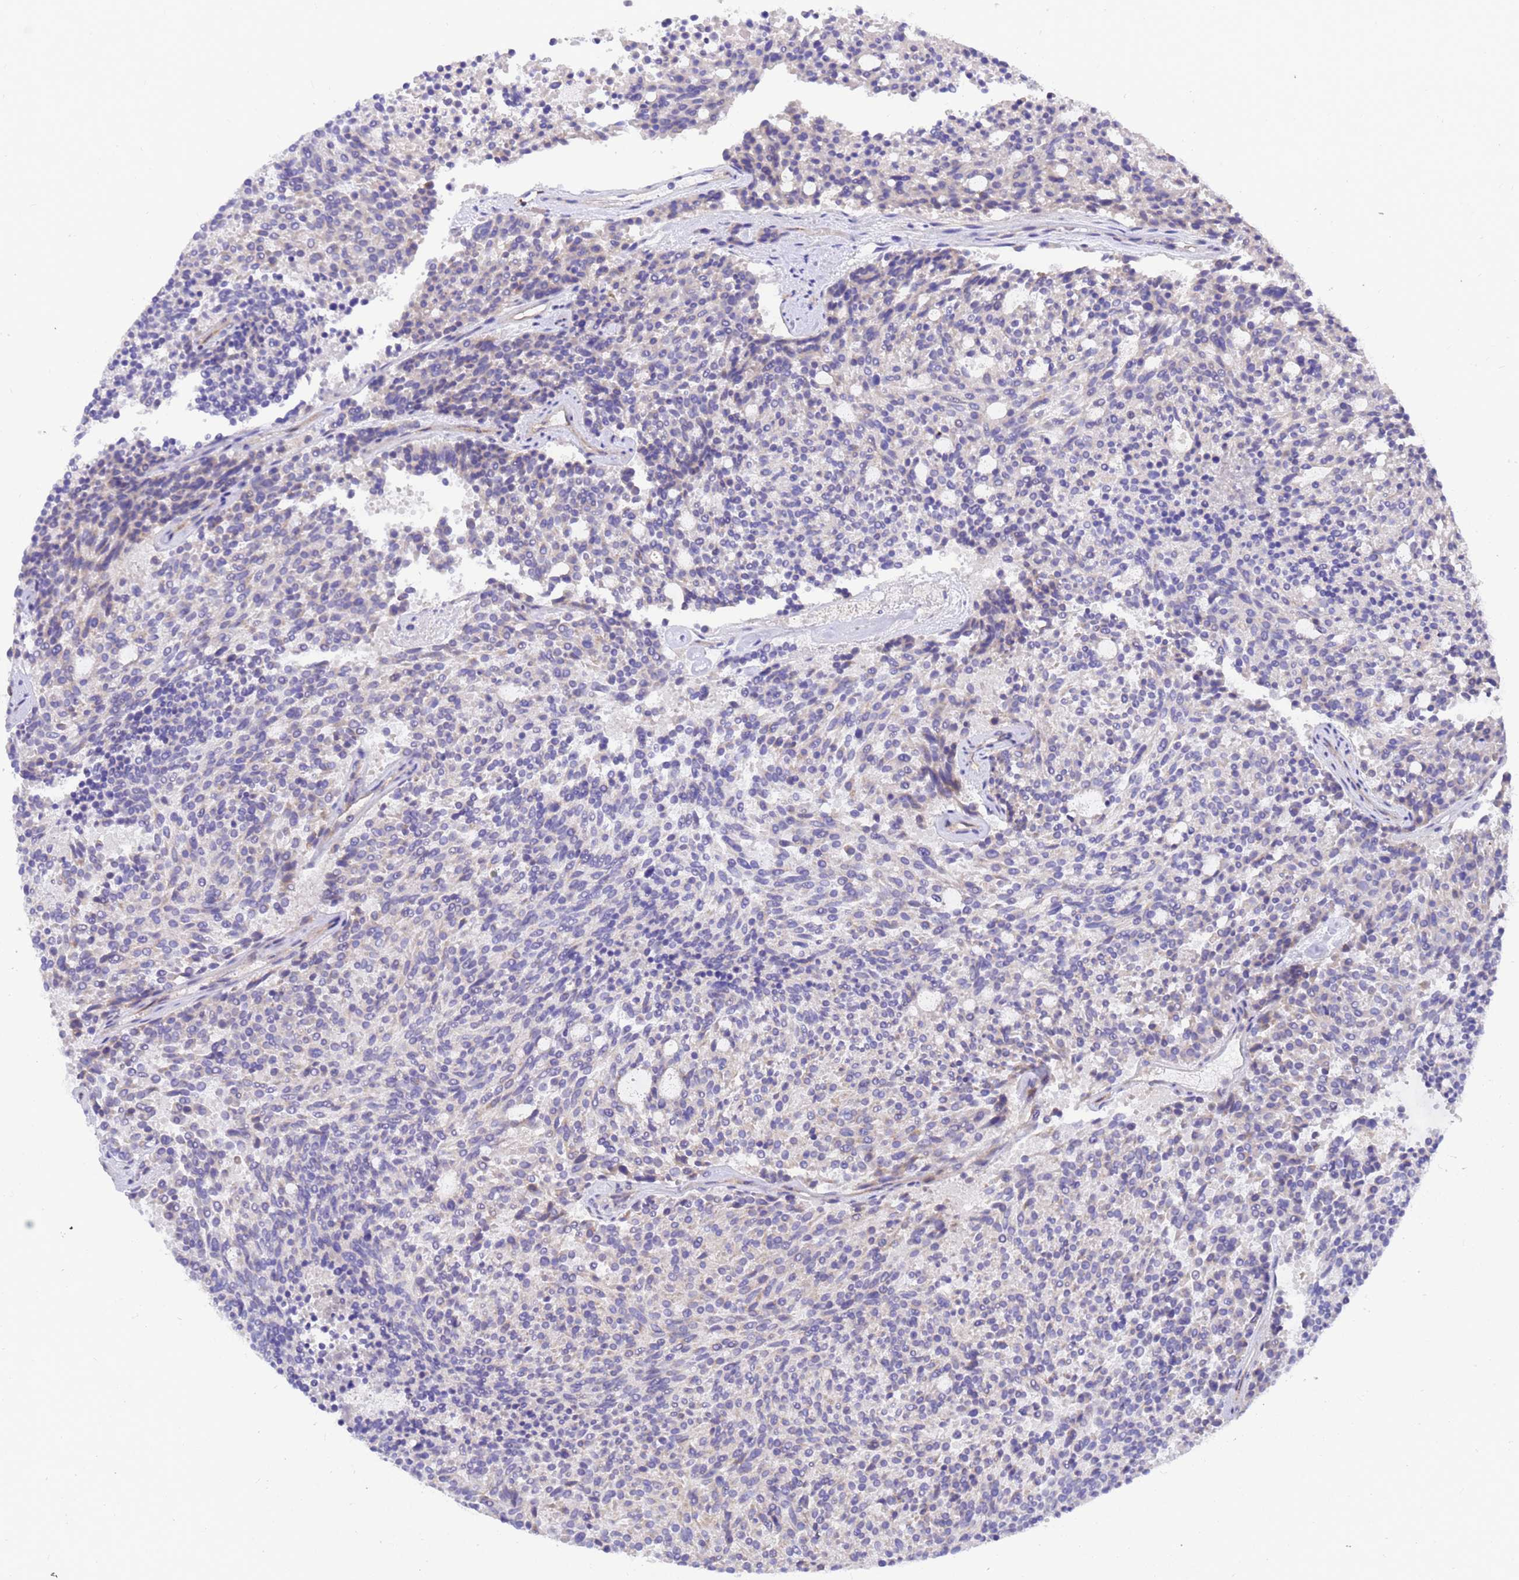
{"staining": {"intensity": "negative", "quantity": "none", "location": "none"}, "tissue": "carcinoid", "cell_type": "Tumor cells", "image_type": "cancer", "snomed": [{"axis": "morphology", "description": "Carcinoid, malignant, NOS"}, {"axis": "topography", "description": "Pancreas"}], "caption": "Tumor cells are negative for protein expression in human carcinoid (malignant). (DAB immunohistochemistry (IHC) with hematoxylin counter stain).", "gene": "FOXRED1", "patient": {"sex": "female", "age": 54}}